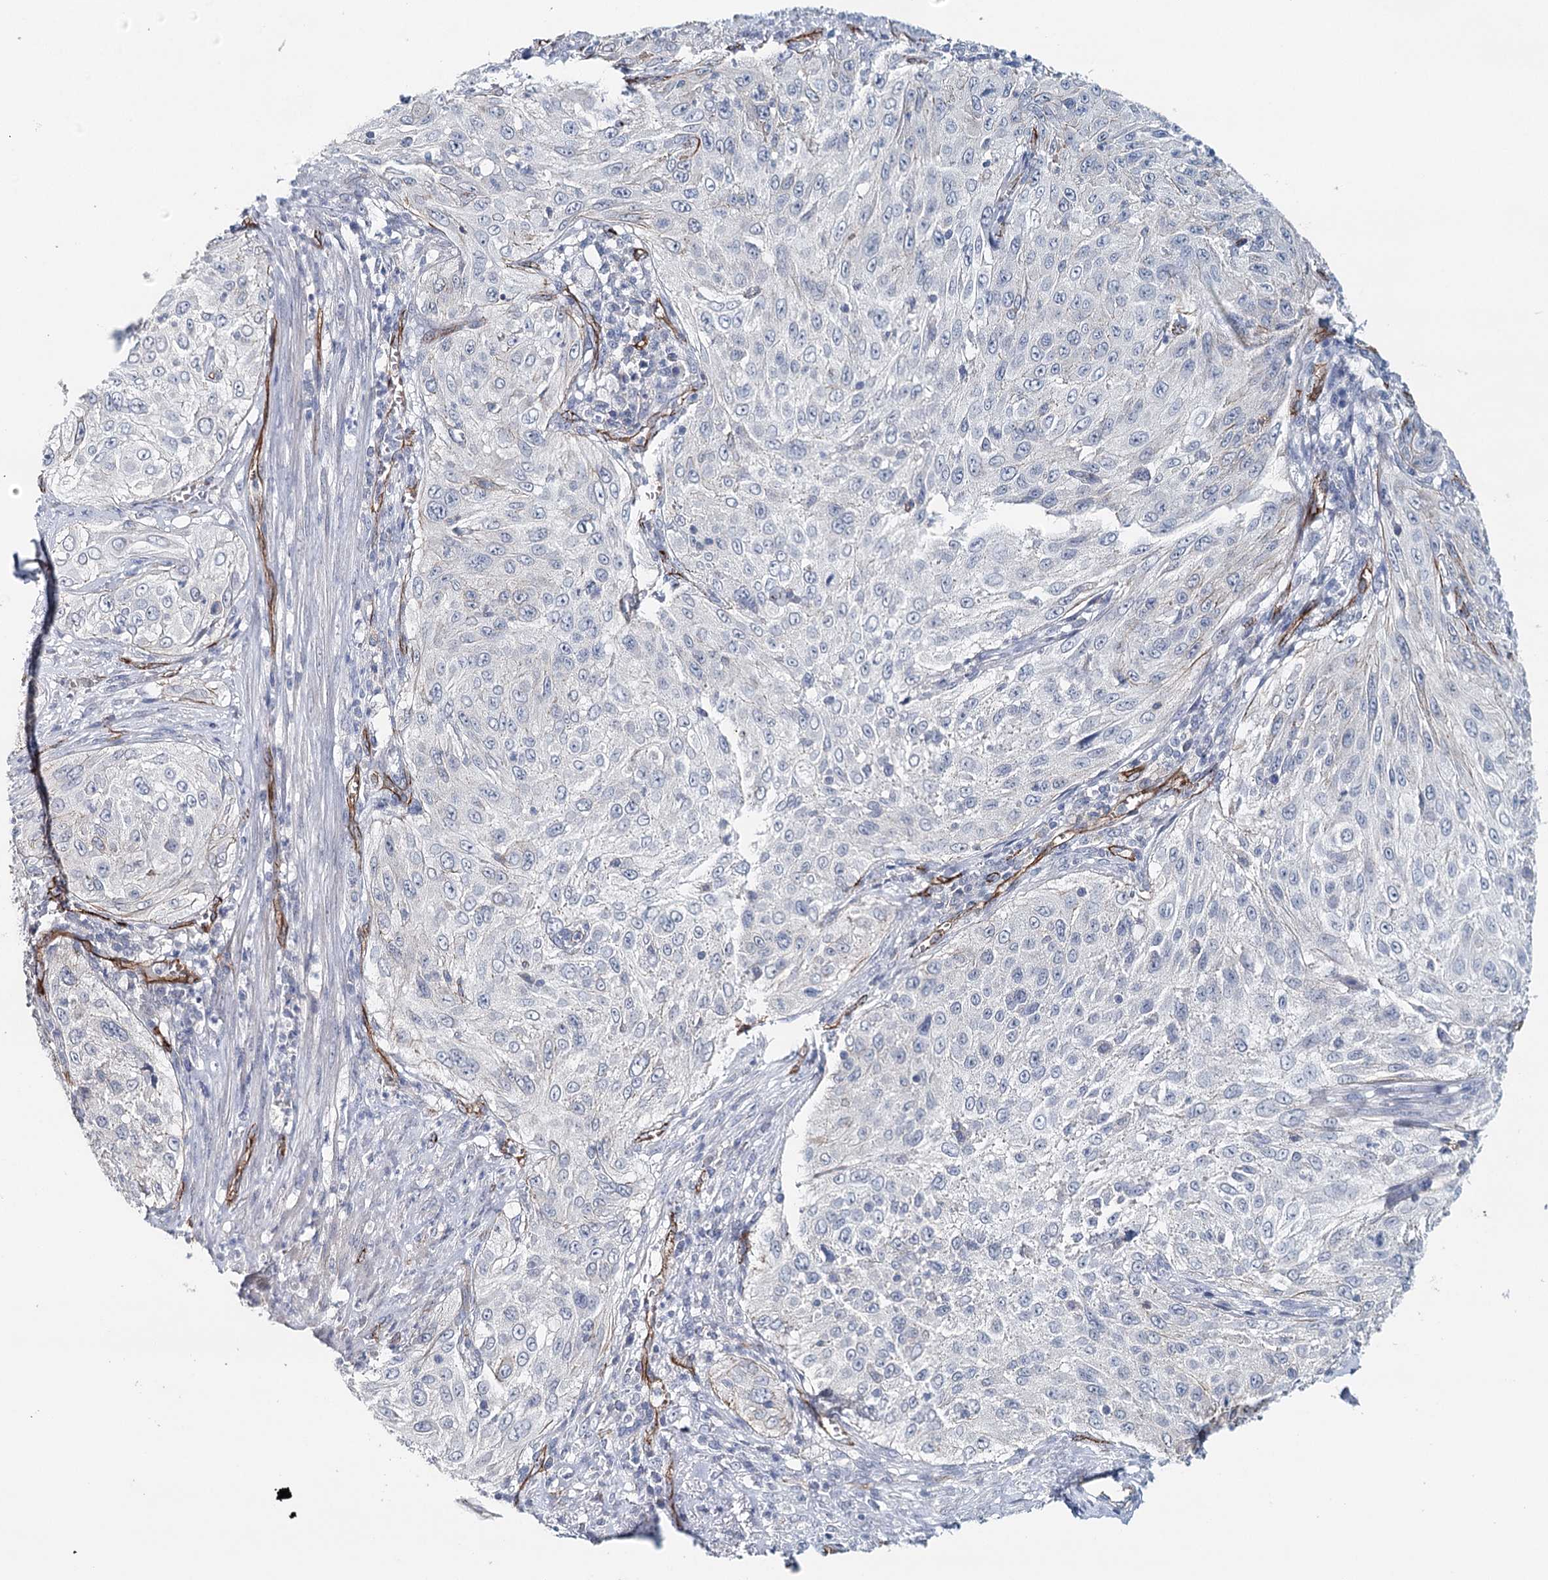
{"staining": {"intensity": "negative", "quantity": "none", "location": "none"}, "tissue": "cervical cancer", "cell_type": "Tumor cells", "image_type": "cancer", "snomed": [{"axis": "morphology", "description": "Squamous cell carcinoma, NOS"}, {"axis": "topography", "description": "Cervix"}], "caption": "Immunohistochemical staining of cervical cancer exhibits no significant positivity in tumor cells.", "gene": "SYNPO", "patient": {"sex": "female", "age": 42}}